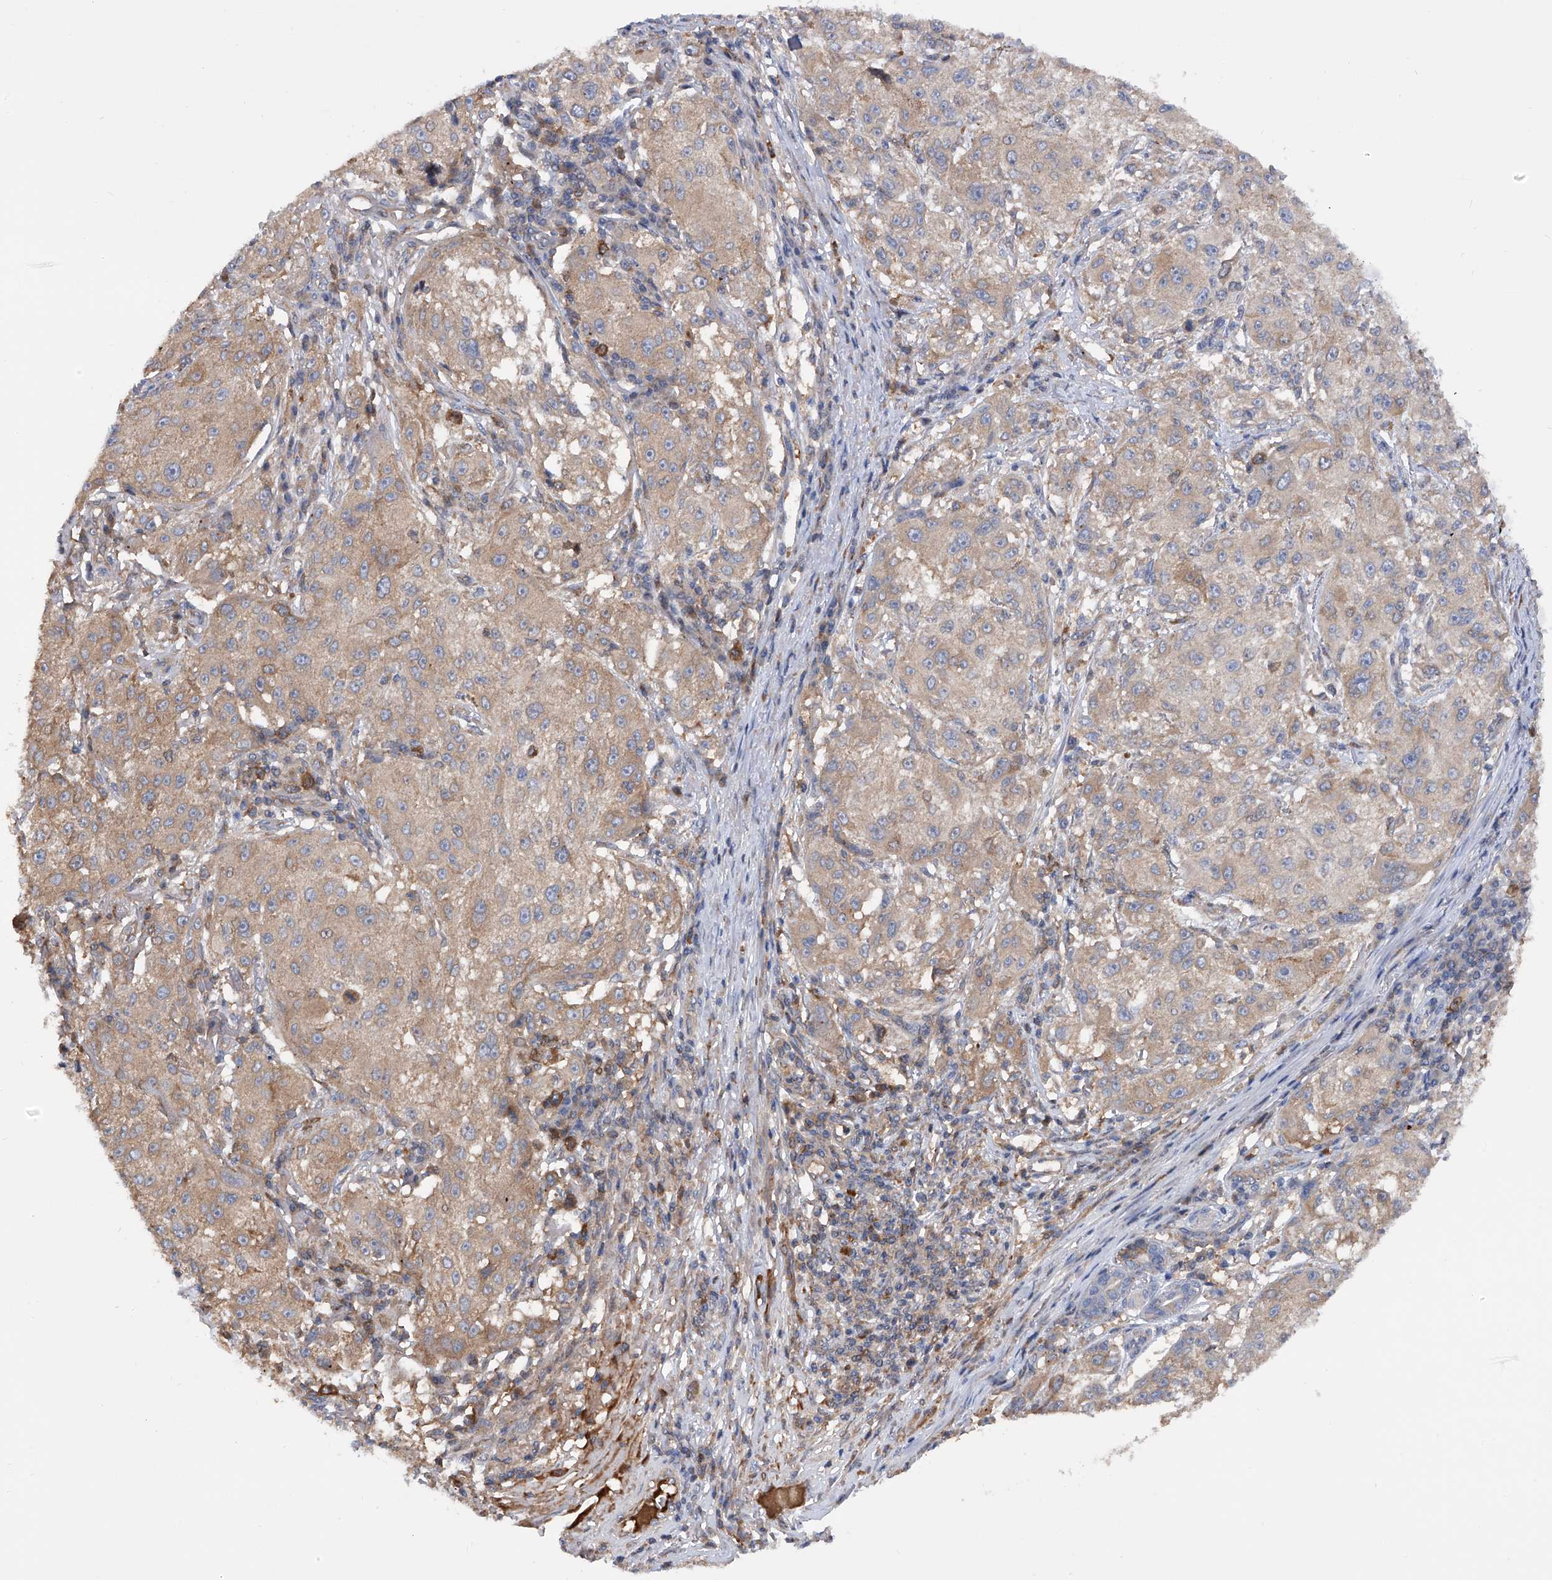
{"staining": {"intensity": "weak", "quantity": ">75%", "location": "cytoplasmic/membranous"}, "tissue": "melanoma", "cell_type": "Tumor cells", "image_type": "cancer", "snomed": [{"axis": "morphology", "description": "Necrosis, NOS"}, {"axis": "morphology", "description": "Malignant melanoma, NOS"}, {"axis": "topography", "description": "Skin"}], "caption": "This micrograph reveals immunohistochemistry (IHC) staining of malignant melanoma, with low weak cytoplasmic/membranous staining in about >75% of tumor cells.", "gene": "NUDT17", "patient": {"sex": "female", "age": 87}}